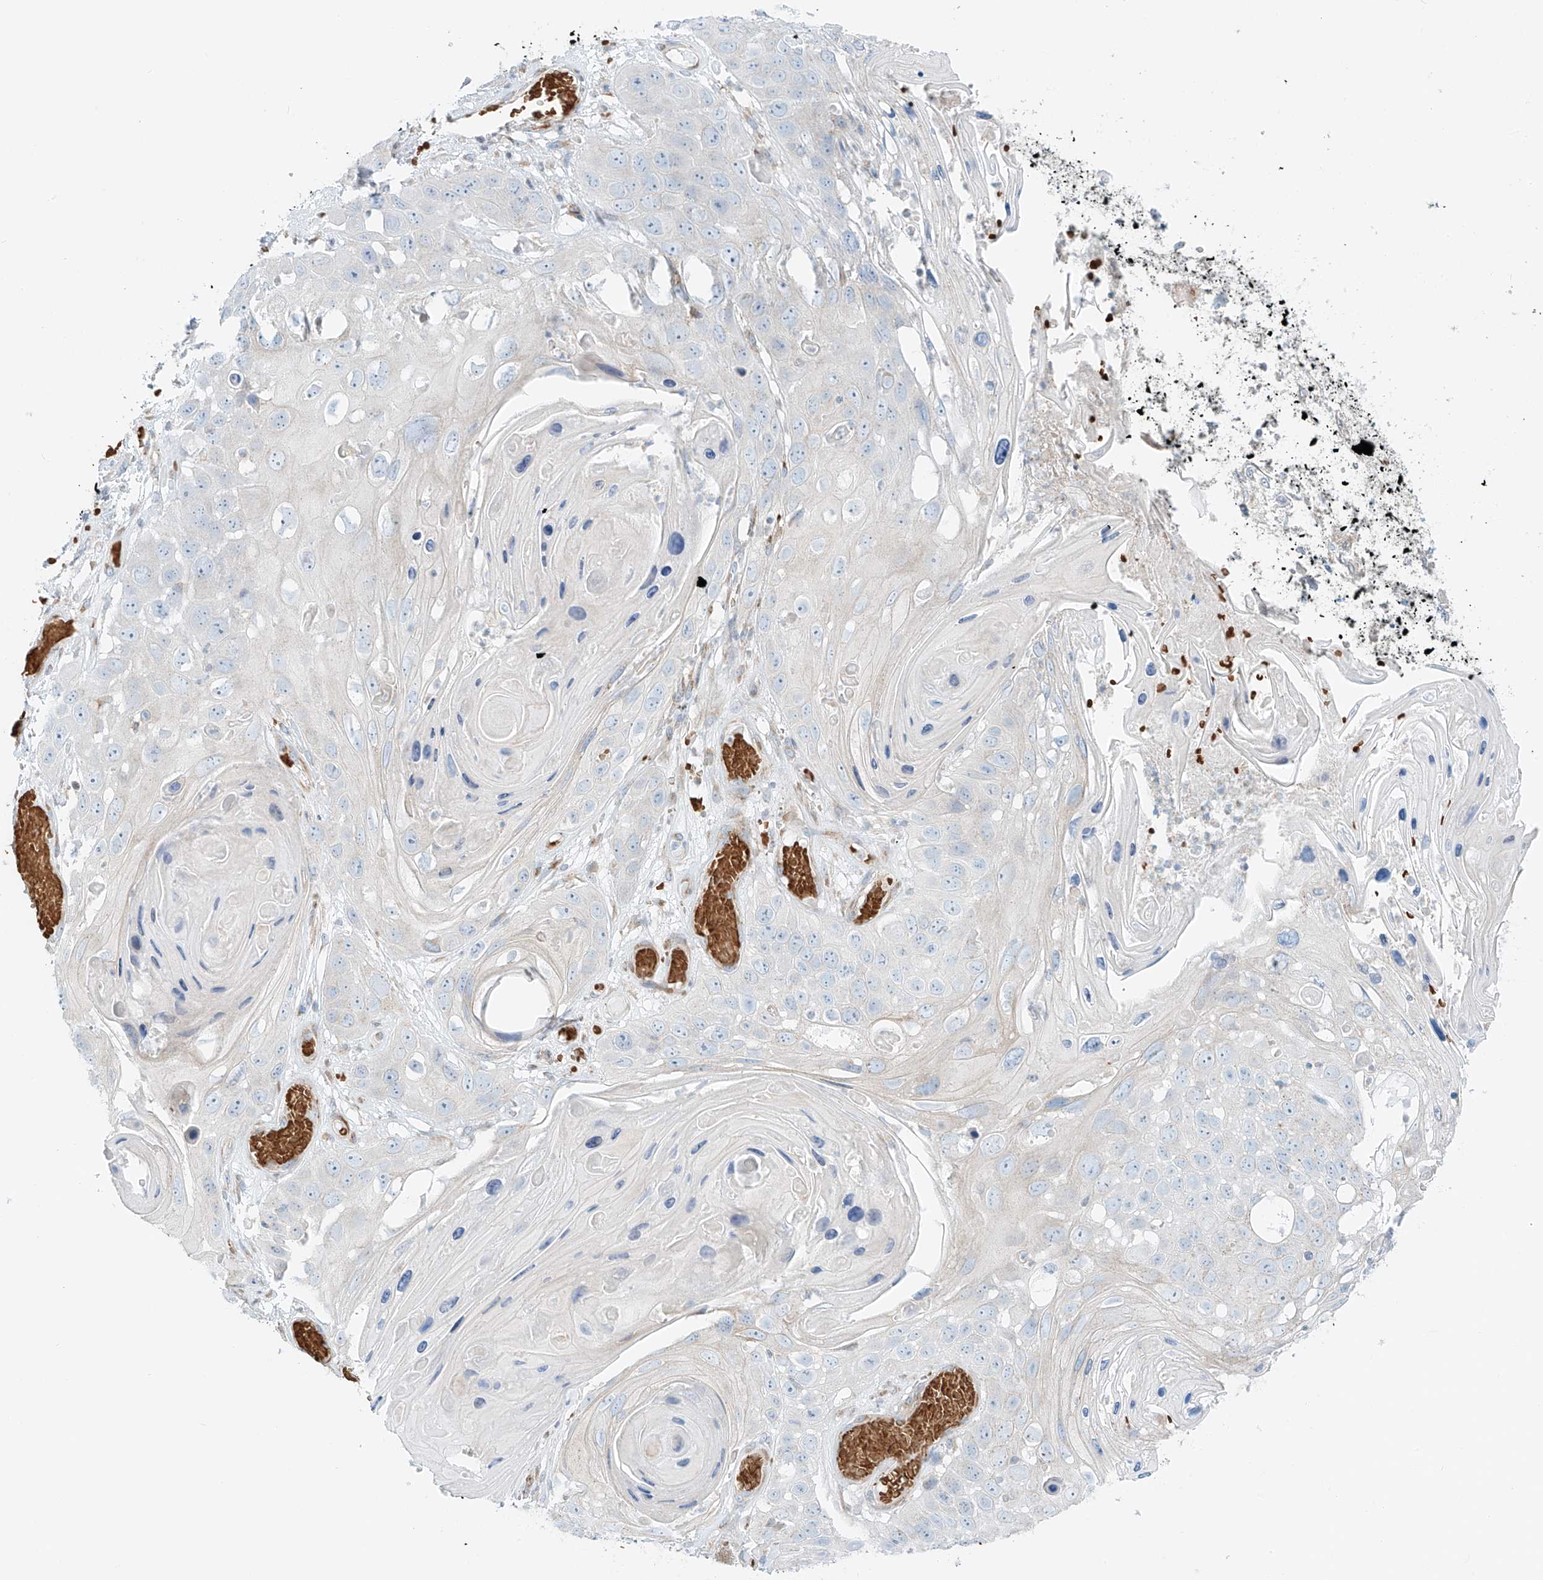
{"staining": {"intensity": "negative", "quantity": "none", "location": "none"}, "tissue": "skin cancer", "cell_type": "Tumor cells", "image_type": "cancer", "snomed": [{"axis": "morphology", "description": "Squamous cell carcinoma, NOS"}, {"axis": "topography", "description": "Skin"}], "caption": "Protein analysis of skin squamous cell carcinoma shows no significant staining in tumor cells.", "gene": "EIPR1", "patient": {"sex": "male", "age": 55}}